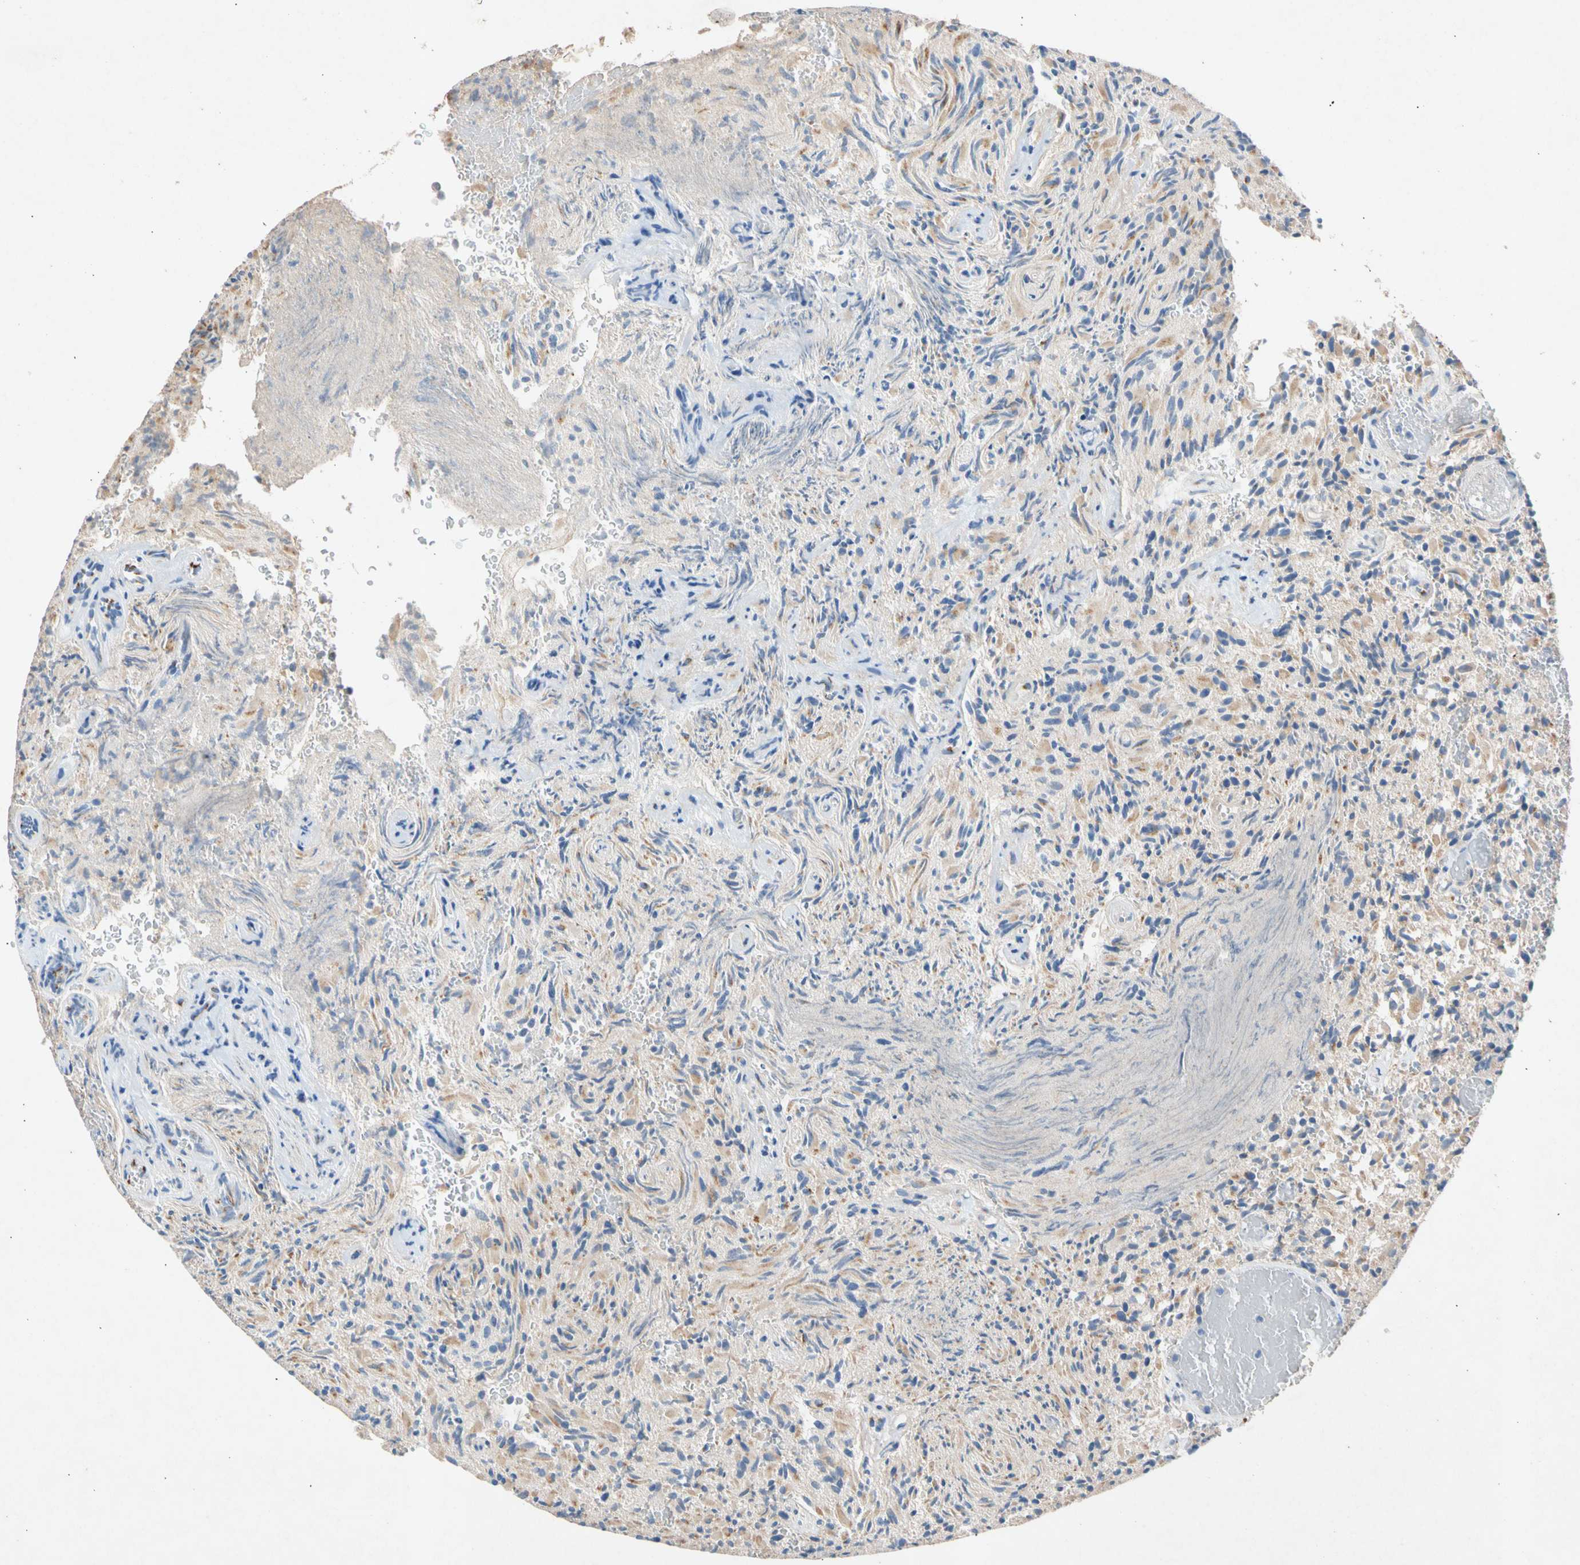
{"staining": {"intensity": "weak", "quantity": ">75%", "location": "cytoplasmic/membranous"}, "tissue": "glioma", "cell_type": "Tumor cells", "image_type": "cancer", "snomed": [{"axis": "morphology", "description": "Glioma, malignant, High grade"}, {"axis": "topography", "description": "Brain"}], "caption": "High-grade glioma (malignant) stained with IHC displays weak cytoplasmic/membranous expression in about >75% of tumor cells.", "gene": "GASK1B", "patient": {"sex": "male", "age": 71}}